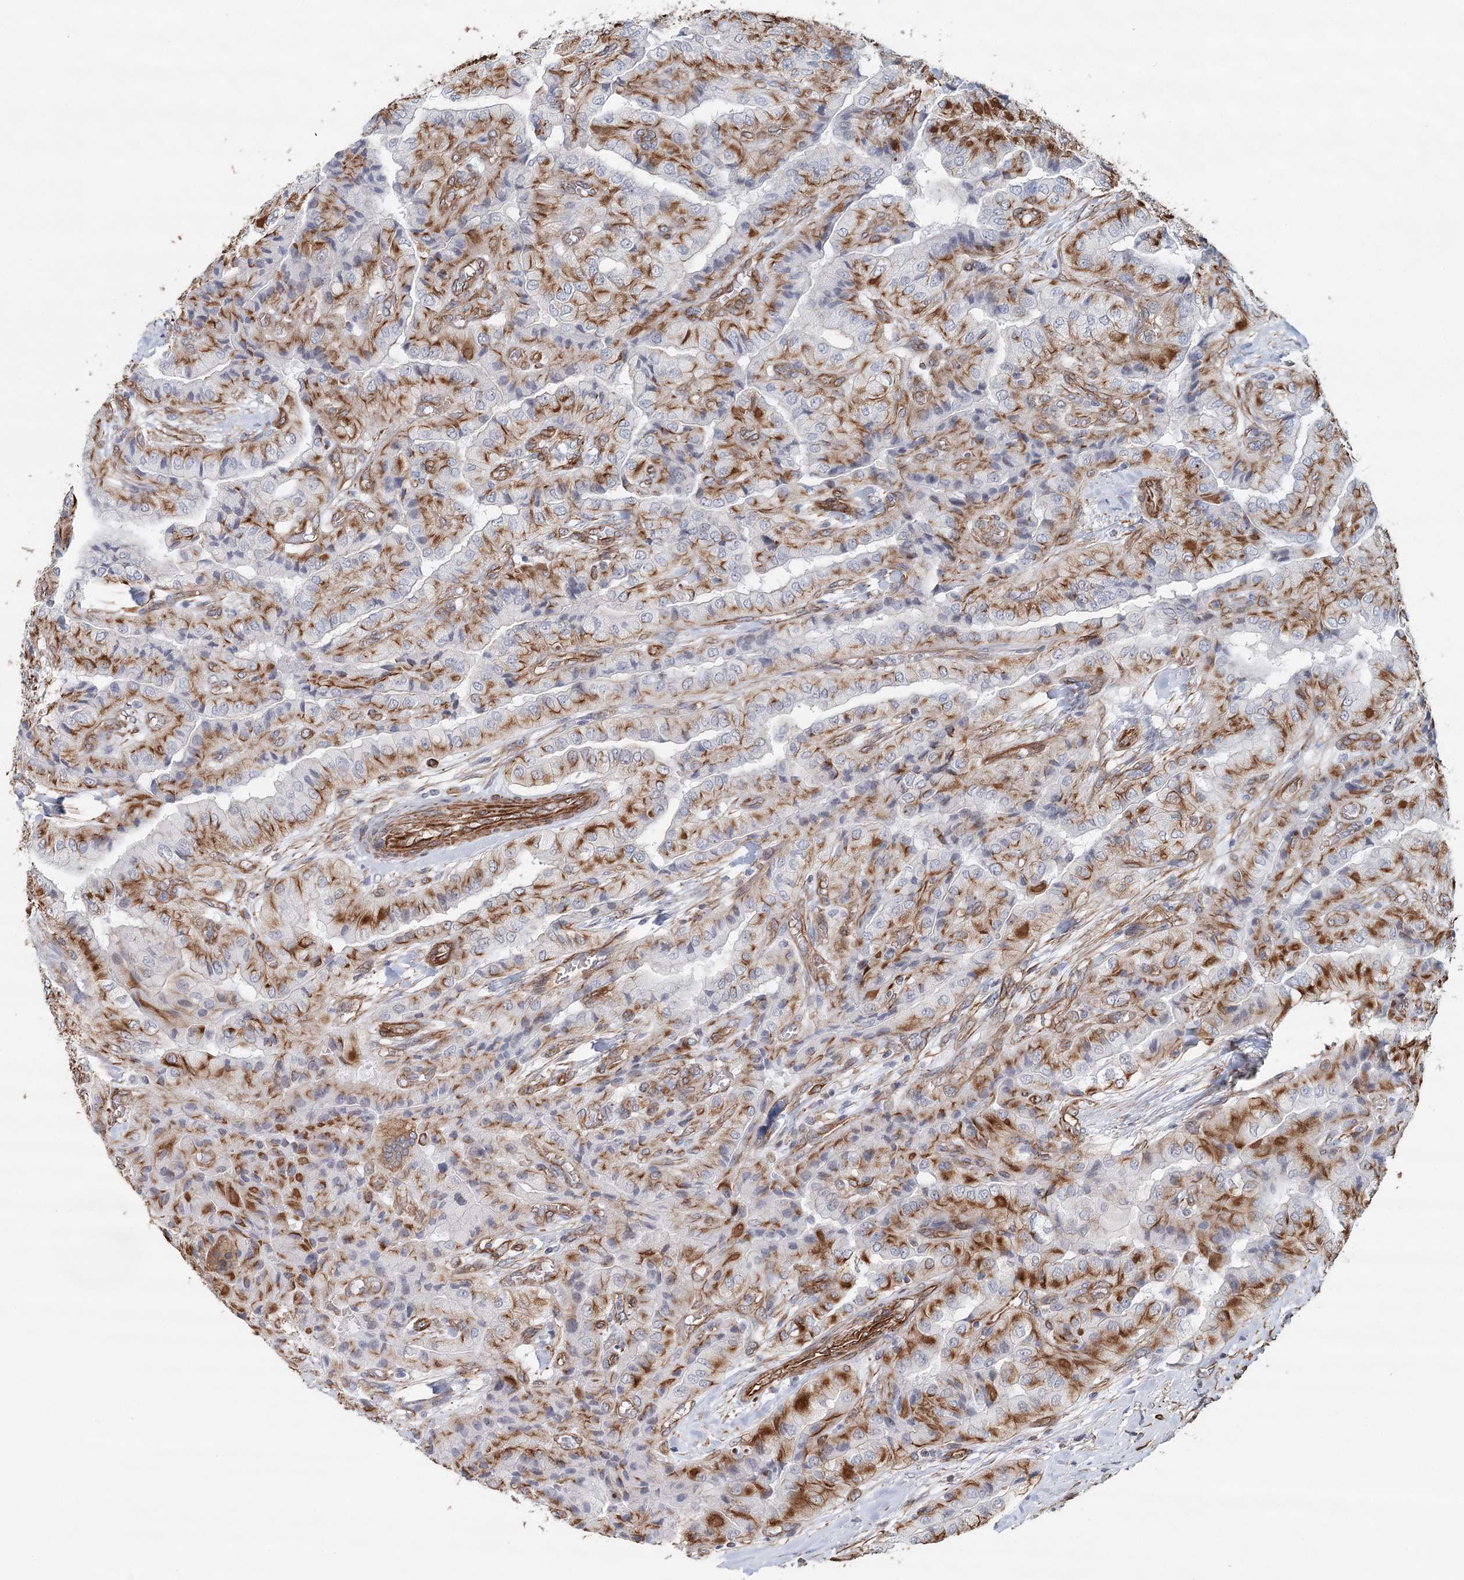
{"staining": {"intensity": "moderate", "quantity": "25%-75%", "location": "cytoplasmic/membranous"}, "tissue": "thyroid cancer", "cell_type": "Tumor cells", "image_type": "cancer", "snomed": [{"axis": "morphology", "description": "Papillary adenocarcinoma, NOS"}, {"axis": "topography", "description": "Thyroid gland"}], "caption": "Immunohistochemical staining of thyroid cancer (papillary adenocarcinoma) reveals moderate cytoplasmic/membranous protein expression in approximately 25%-75% of tumor cells.", "gene": "SYNPO", "patient": {"sex": "female", "age": 59}}